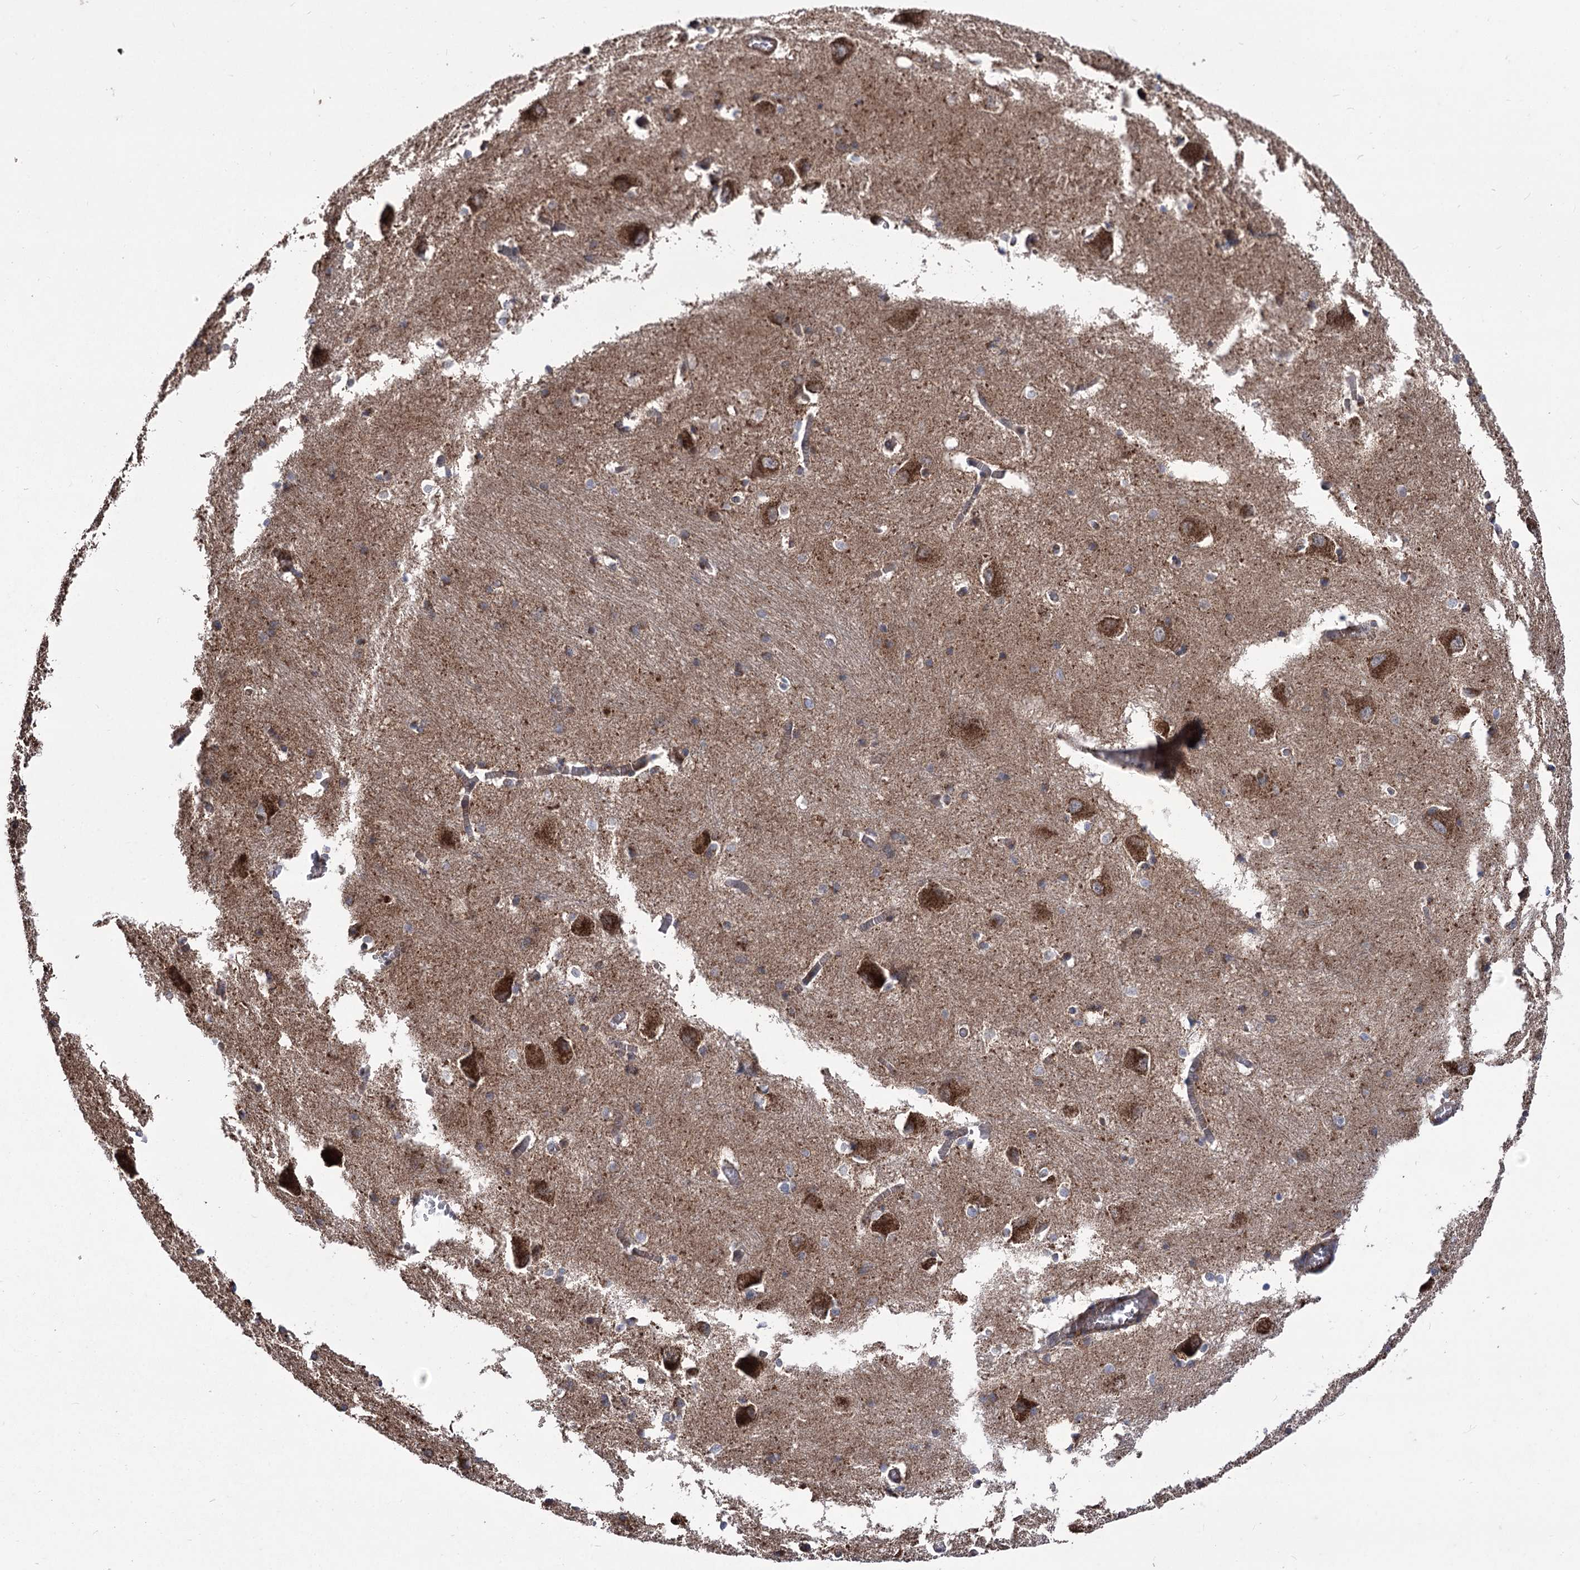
{"staining": {"intensity": "moderate", "quantity": "<25%", "location": "cytoplasmic/membranous"}, "tissue": "caudate", "cell_type": "Glial cells", "image_type": "normal", "snomed": [{"axis": "morphology", "description": "Normal tissue, NOS"}, {"axis": "topography", "description": "Lateral ventricle wall"}], "caption": "Unremarkable caudate displays moderate cytoplasmic/membranous staining in approximately <25% of glial cells The staining is performed using DAB (3,3'-diaminobenzidine) brown chromogen to label protein expression. The nuclei are counter-stained blue using hematoxylin..", "gene": "RASSF3", "patient": {"sex": "male", "age": 37}}